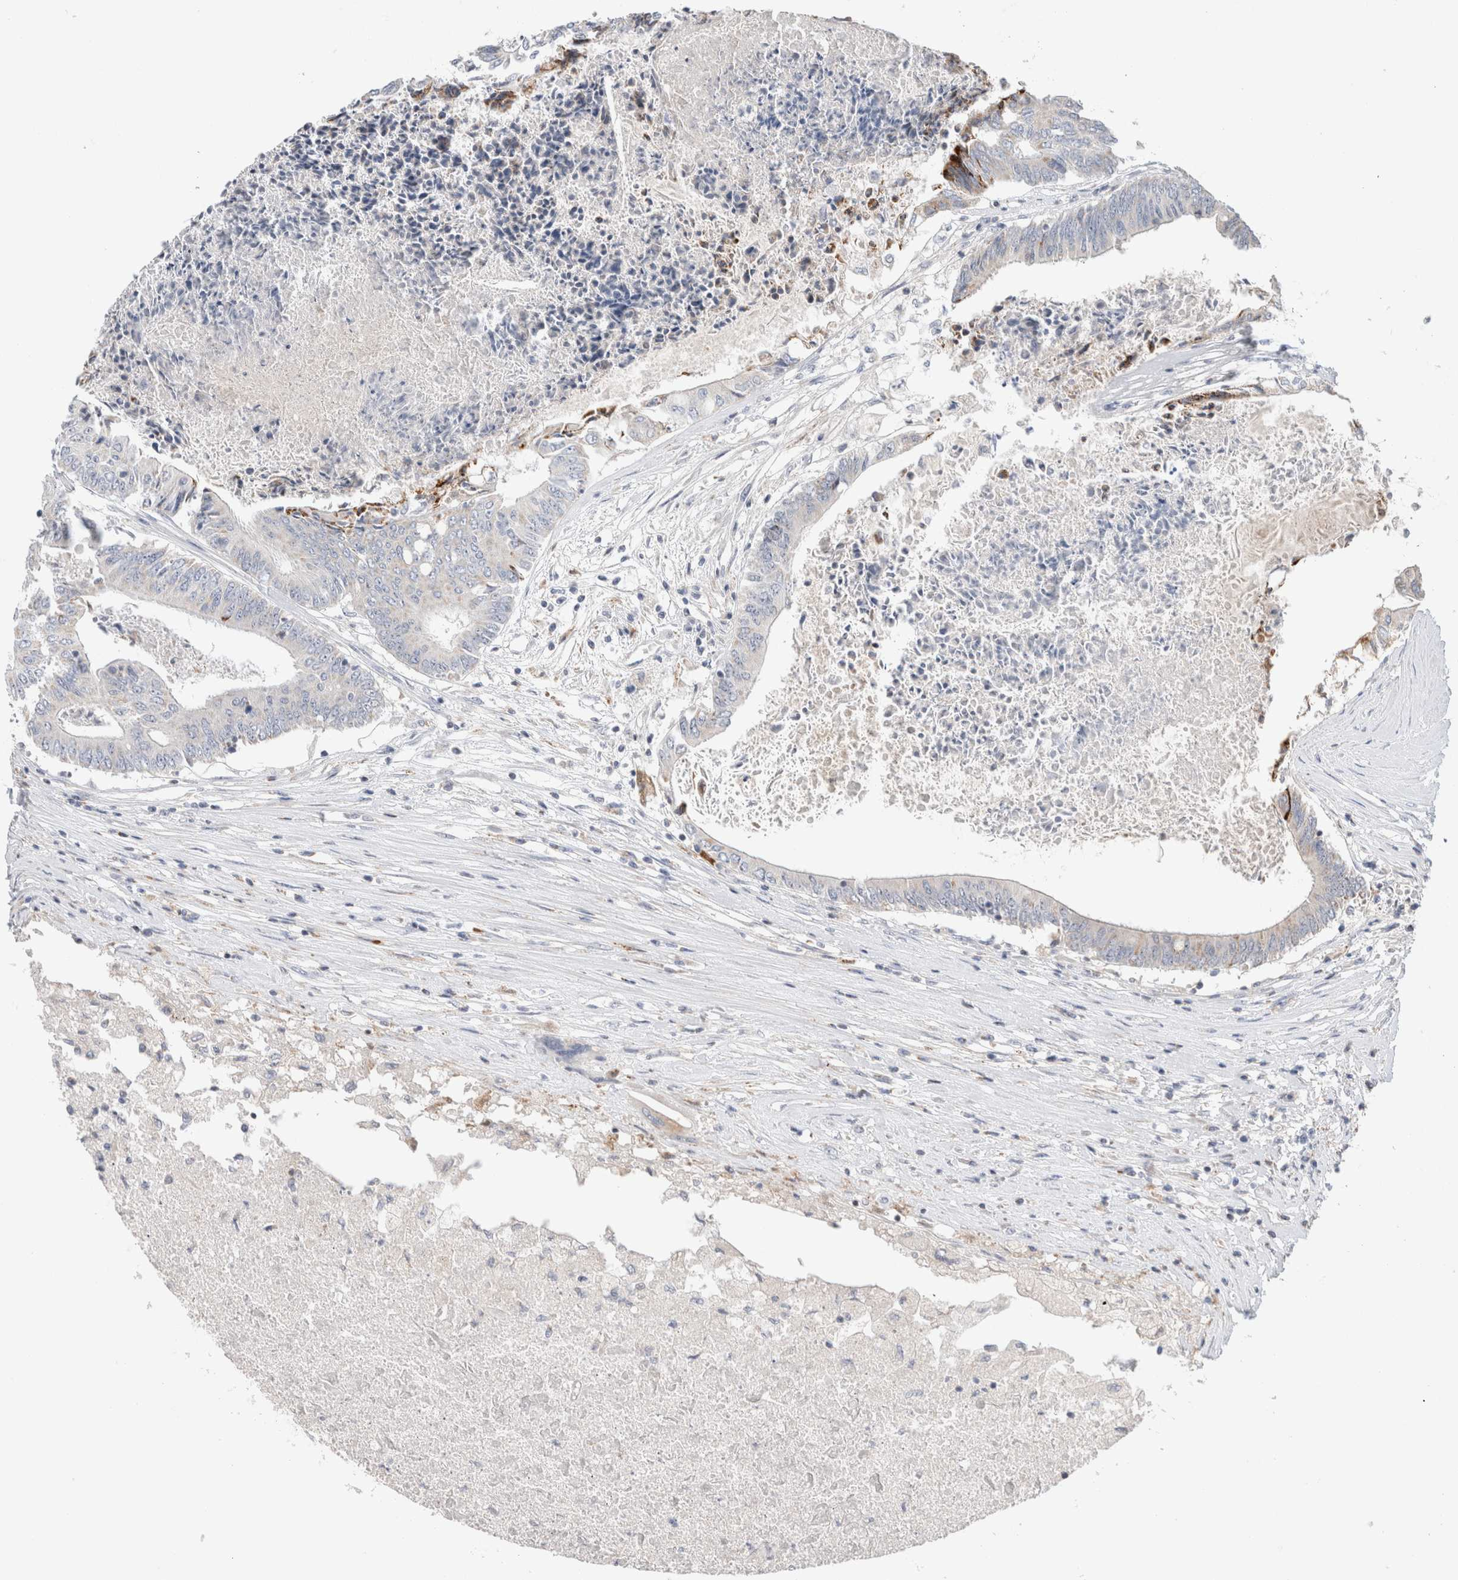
{"staining": {"intensity": "weak", "quantity": "25%-75%", "location": "cytoplasmic/membranous"}, "tissue": "colorectal cancer", "cell_type": "Tumor cells", "image_type": "cancer", "snomed": [{"axis": "morphology", "description": "Adenocarcinoma, NOS"}, {"axis": "topography", "description": "Rectum"}], "caption": "This photomicrograph exhibits adenocarcinoma (colorectal) stained with IHC to label a protein in brown. The cytoplasmic/membranous of tumor cells show weak positivity for the protein. Nuclei are counter-stained blue.", "gene": "CHADL", "patient": {"sex": "male", "age": 63}}